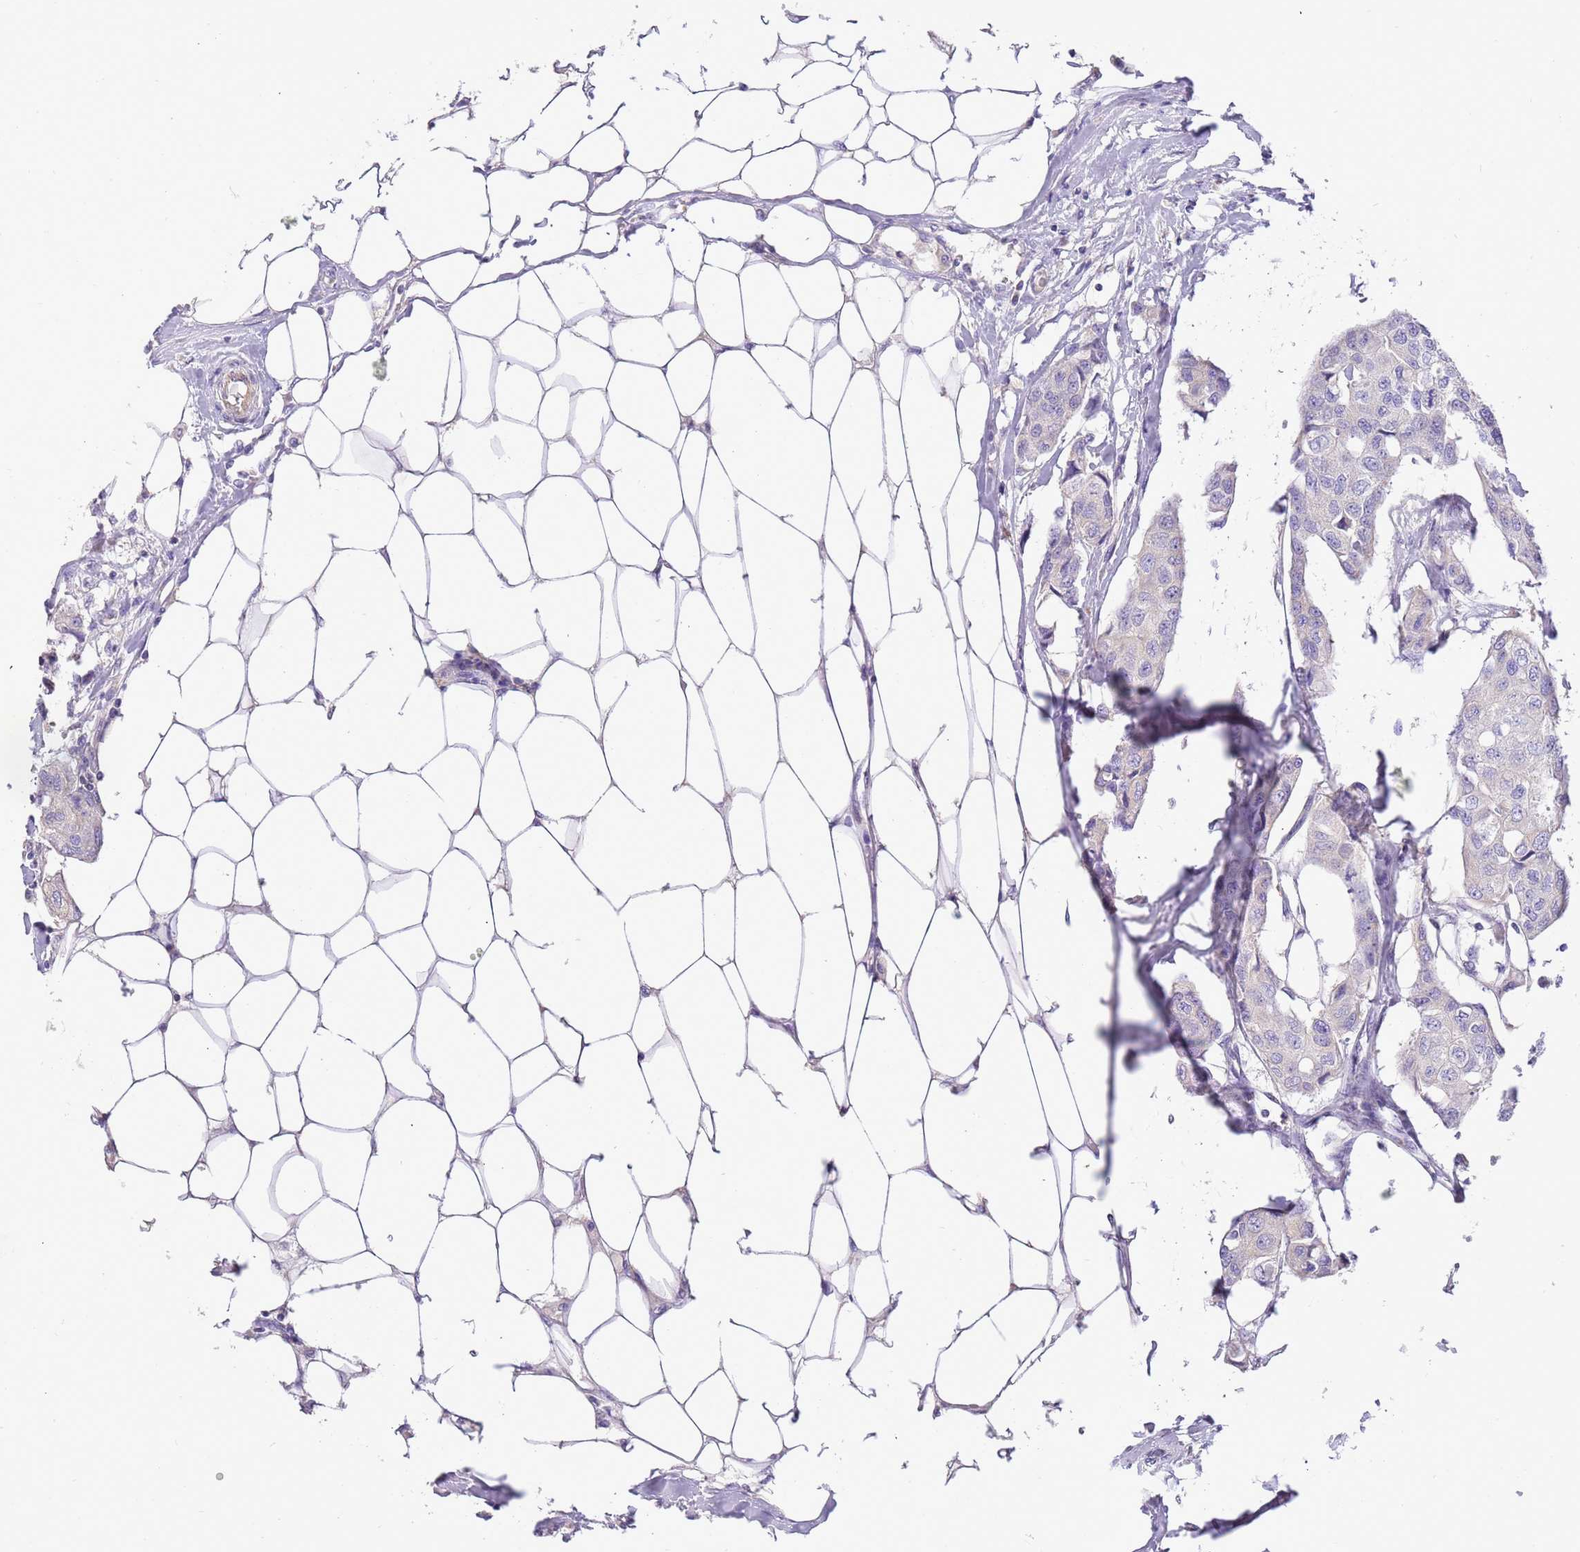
{"staining": {"intensity": "negative", "quantity": "none", "location": "none"}, "tissue": "breast cancer", "cell_type": "Tumor cells", "image_type": "cancer", "snomed": [{"axis": "morphology", "description": "Duct carcinoma"}, {"axis": "topography", "description": "Breast"}, {"axis": "topography", "description": "Lymph node"}], "caption": "The histopathology image exhibits no significant expression in tumor cells of intraductal carcinoma (breast).", "gene": "GLCE", "patient": {"sex": "female", "age": 80}}